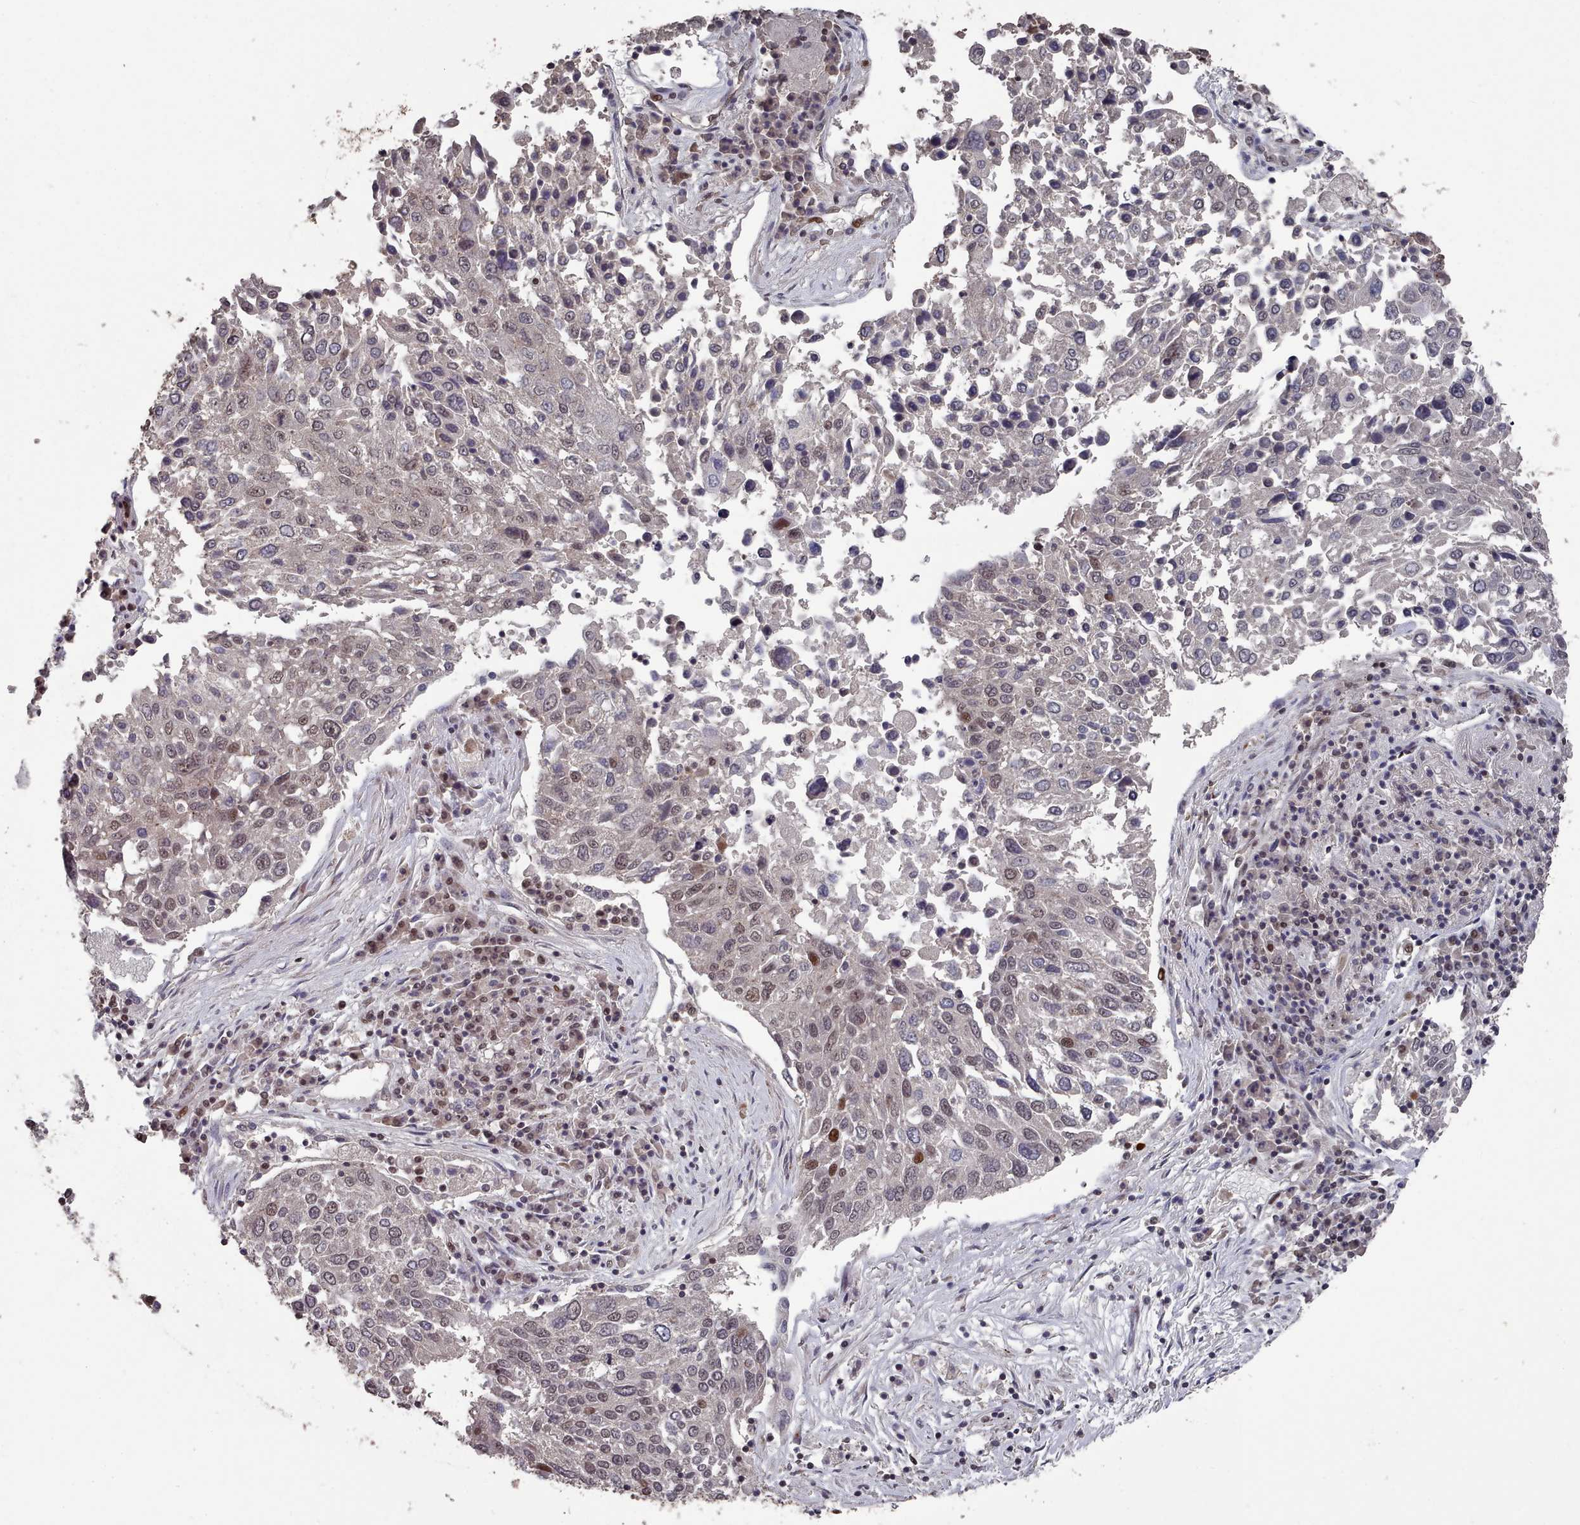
{"staining": {"intensity": "moderate", "quantity": "<25%", "location": "nuclear"}, "tissue": "lung cancer", "cell_type": "Tumor cells", "image_type": "cancer", "snomed": [{"axis": "morphology", "description": "Squamous cell carcinoma, NOS"}, {"axis": "topography", "description": "Lung"}], "caption": "A high-resolution photomicrograph shows immunohistochemistry (IHC) staining of lung cancer, which reveals moderate nuclear positivity in approximately <25% of tumor cells.", "gene": "PNRC2", "patient": {"sex": "male", "age": 65}}